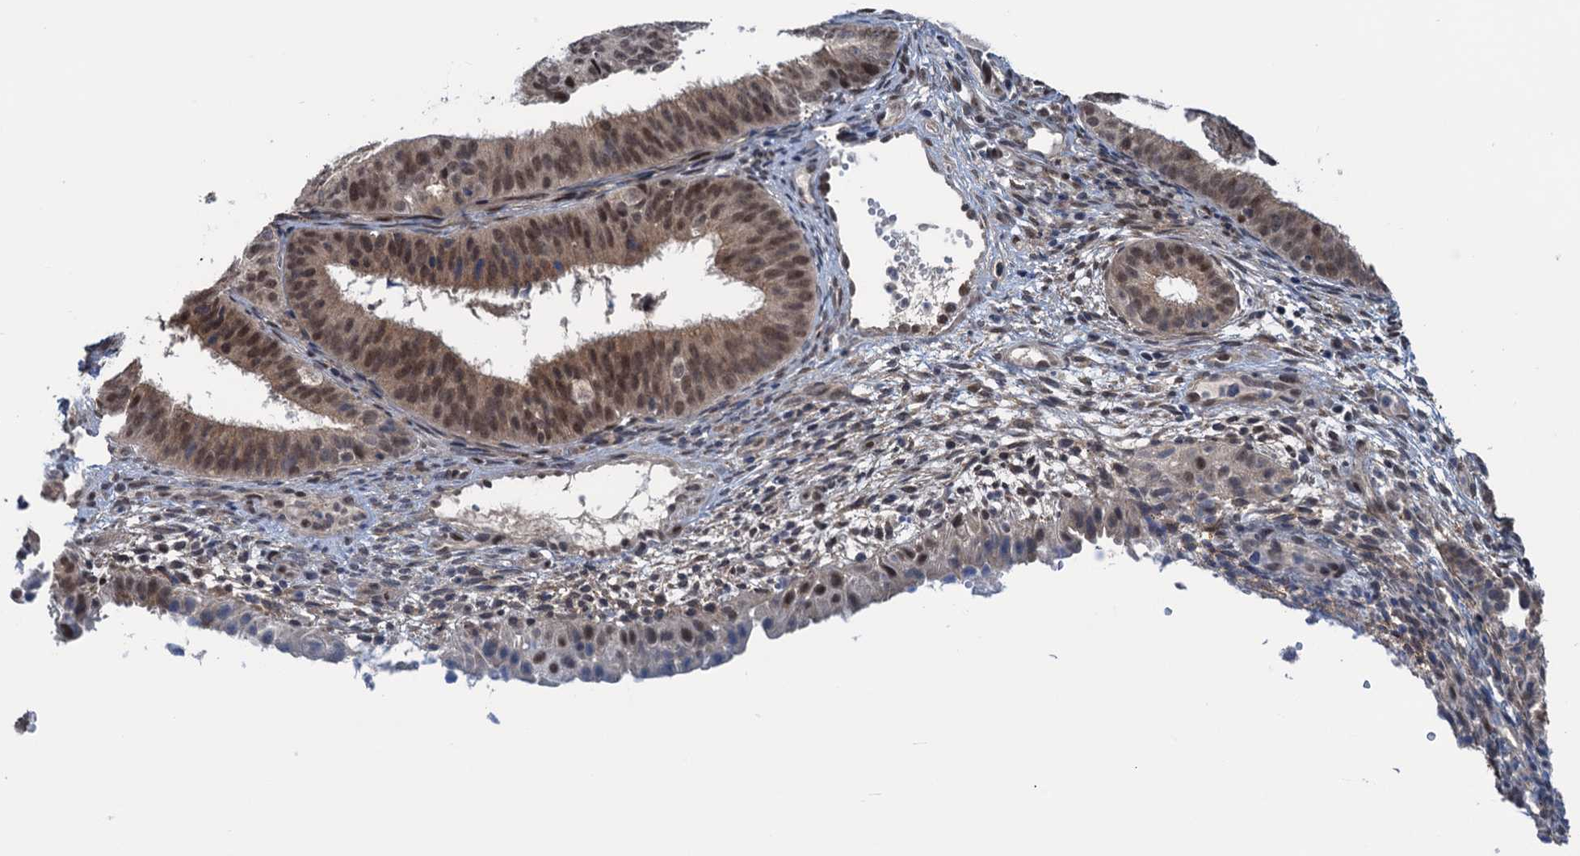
{"staining": {"intensity": "moderate", "quantity": ">75%", "location": "nuclear"}, "tissue": "endometrial cancer", "cell_type": "Tumor cells", "image_type": "cancer", "snomed": [{"axis": "morphology", "description": "Adenocarcinoma, NOS"}, {"axis": "topography", "description": "Endometrium"}], "caption": "Immunohistochemistry staining of endometrial adenocarcinoma, which demonstrates medium levels of moderate nuclear expression in about >75% of tumor cells indicating moderate nuclear protein expression. The staining was performed using DAB (3,3'-diaminobenzidine) (brown) for protein detection and nuclei were counterstained in hematoxylin (blue).", "gene": "SAE1", "patient": {"sex": "female", "age": 51}}